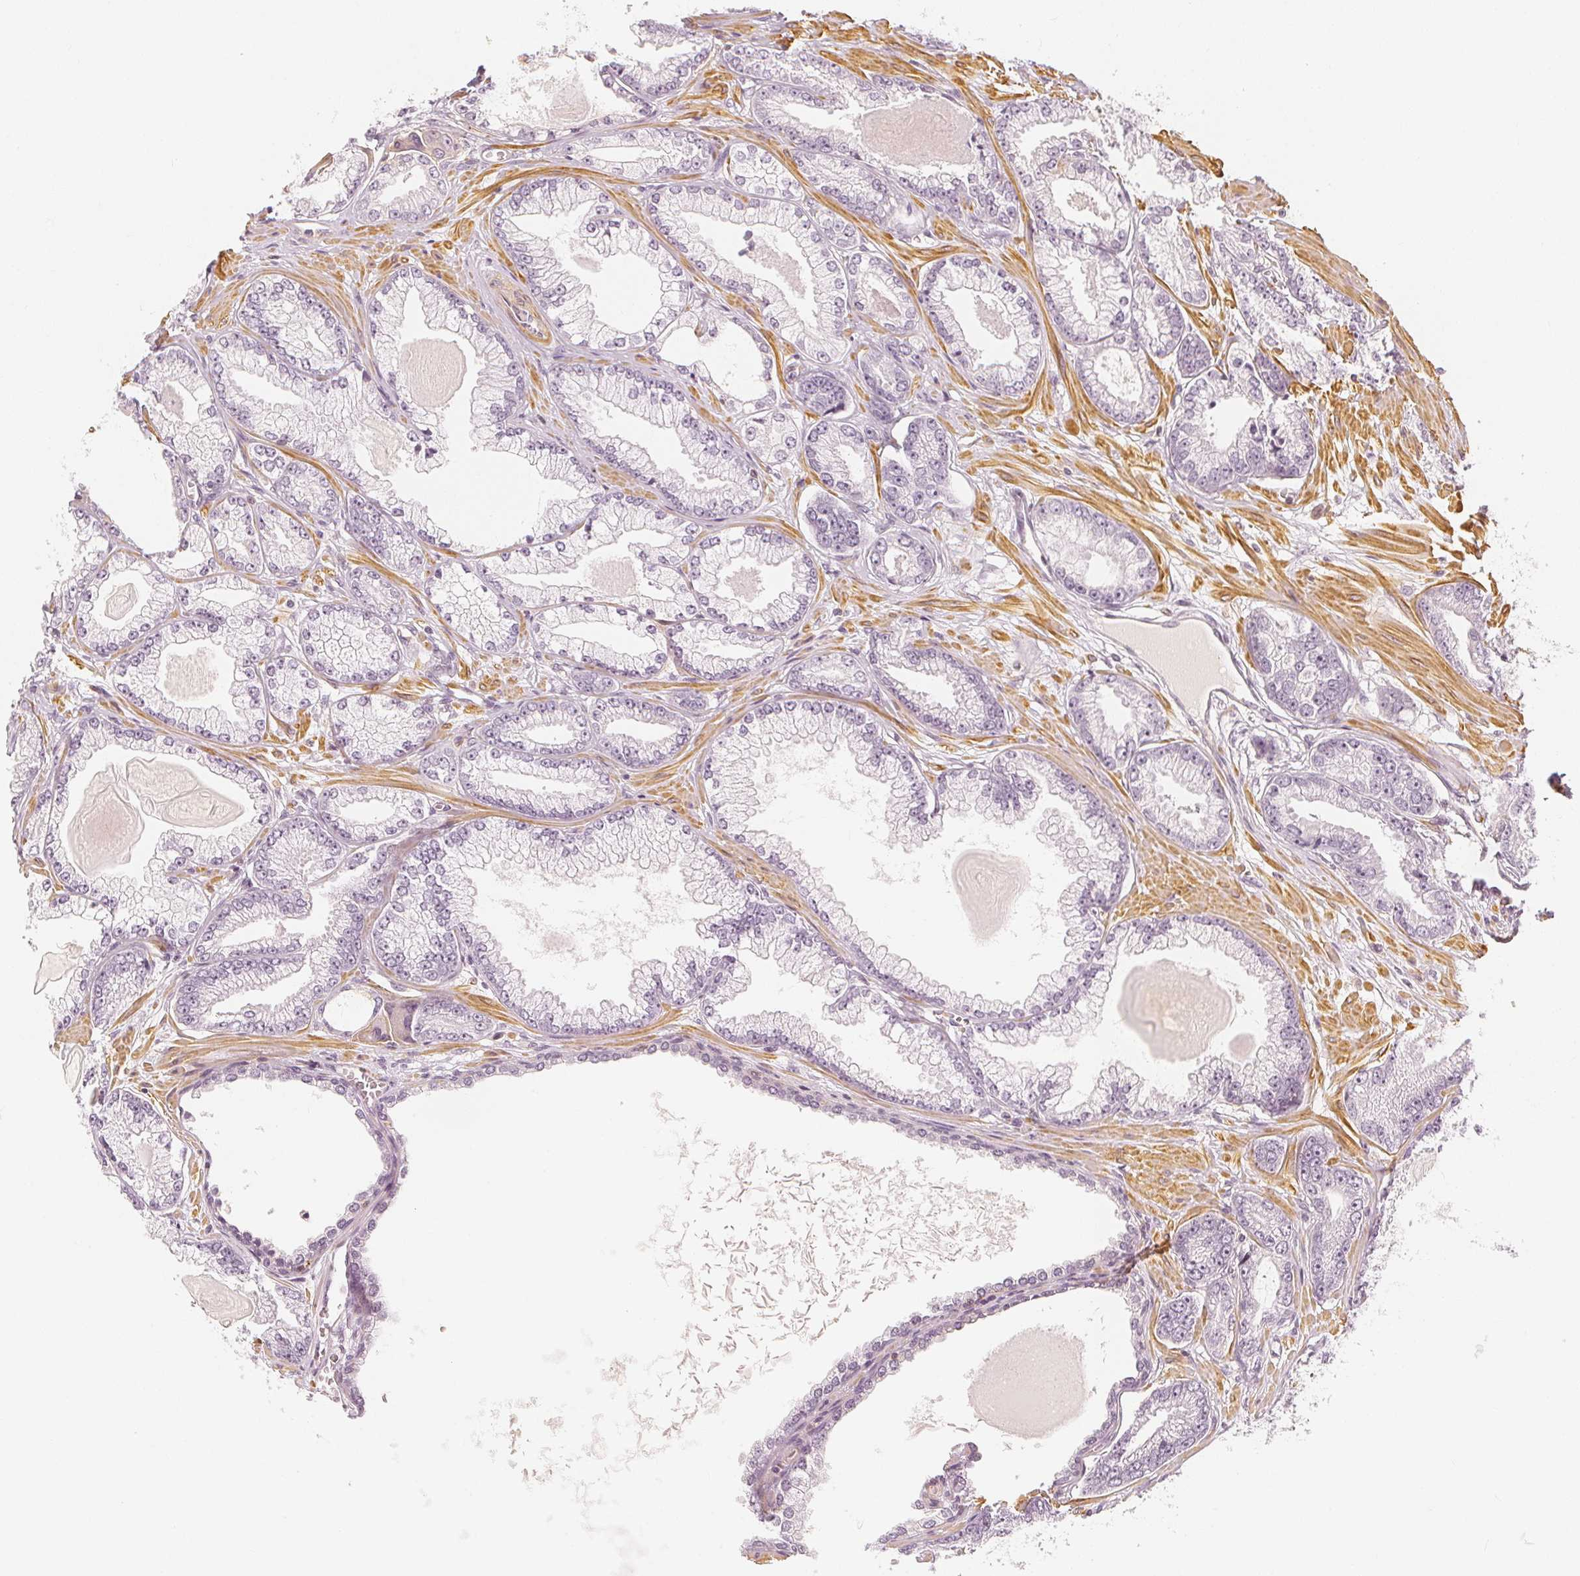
{"staining": {"intensity": "negative", "quantity": "none", "location": "none"}, "tissue": "prostate cancer", "cell_type": "Tumor cells", "image_type": "cancer", "snomed": [{"axis": "morphology", "description": "Adenocarcinoma, Low grade"}, {"axis": "topography", "description": "Prostate"}], "caption": "Immunohistochemical staining of prostate cancer reveals no significant positivity in tumor cells.", "gene": "ARHGAP26", "patient": {"sex": "male", "age": 64}}